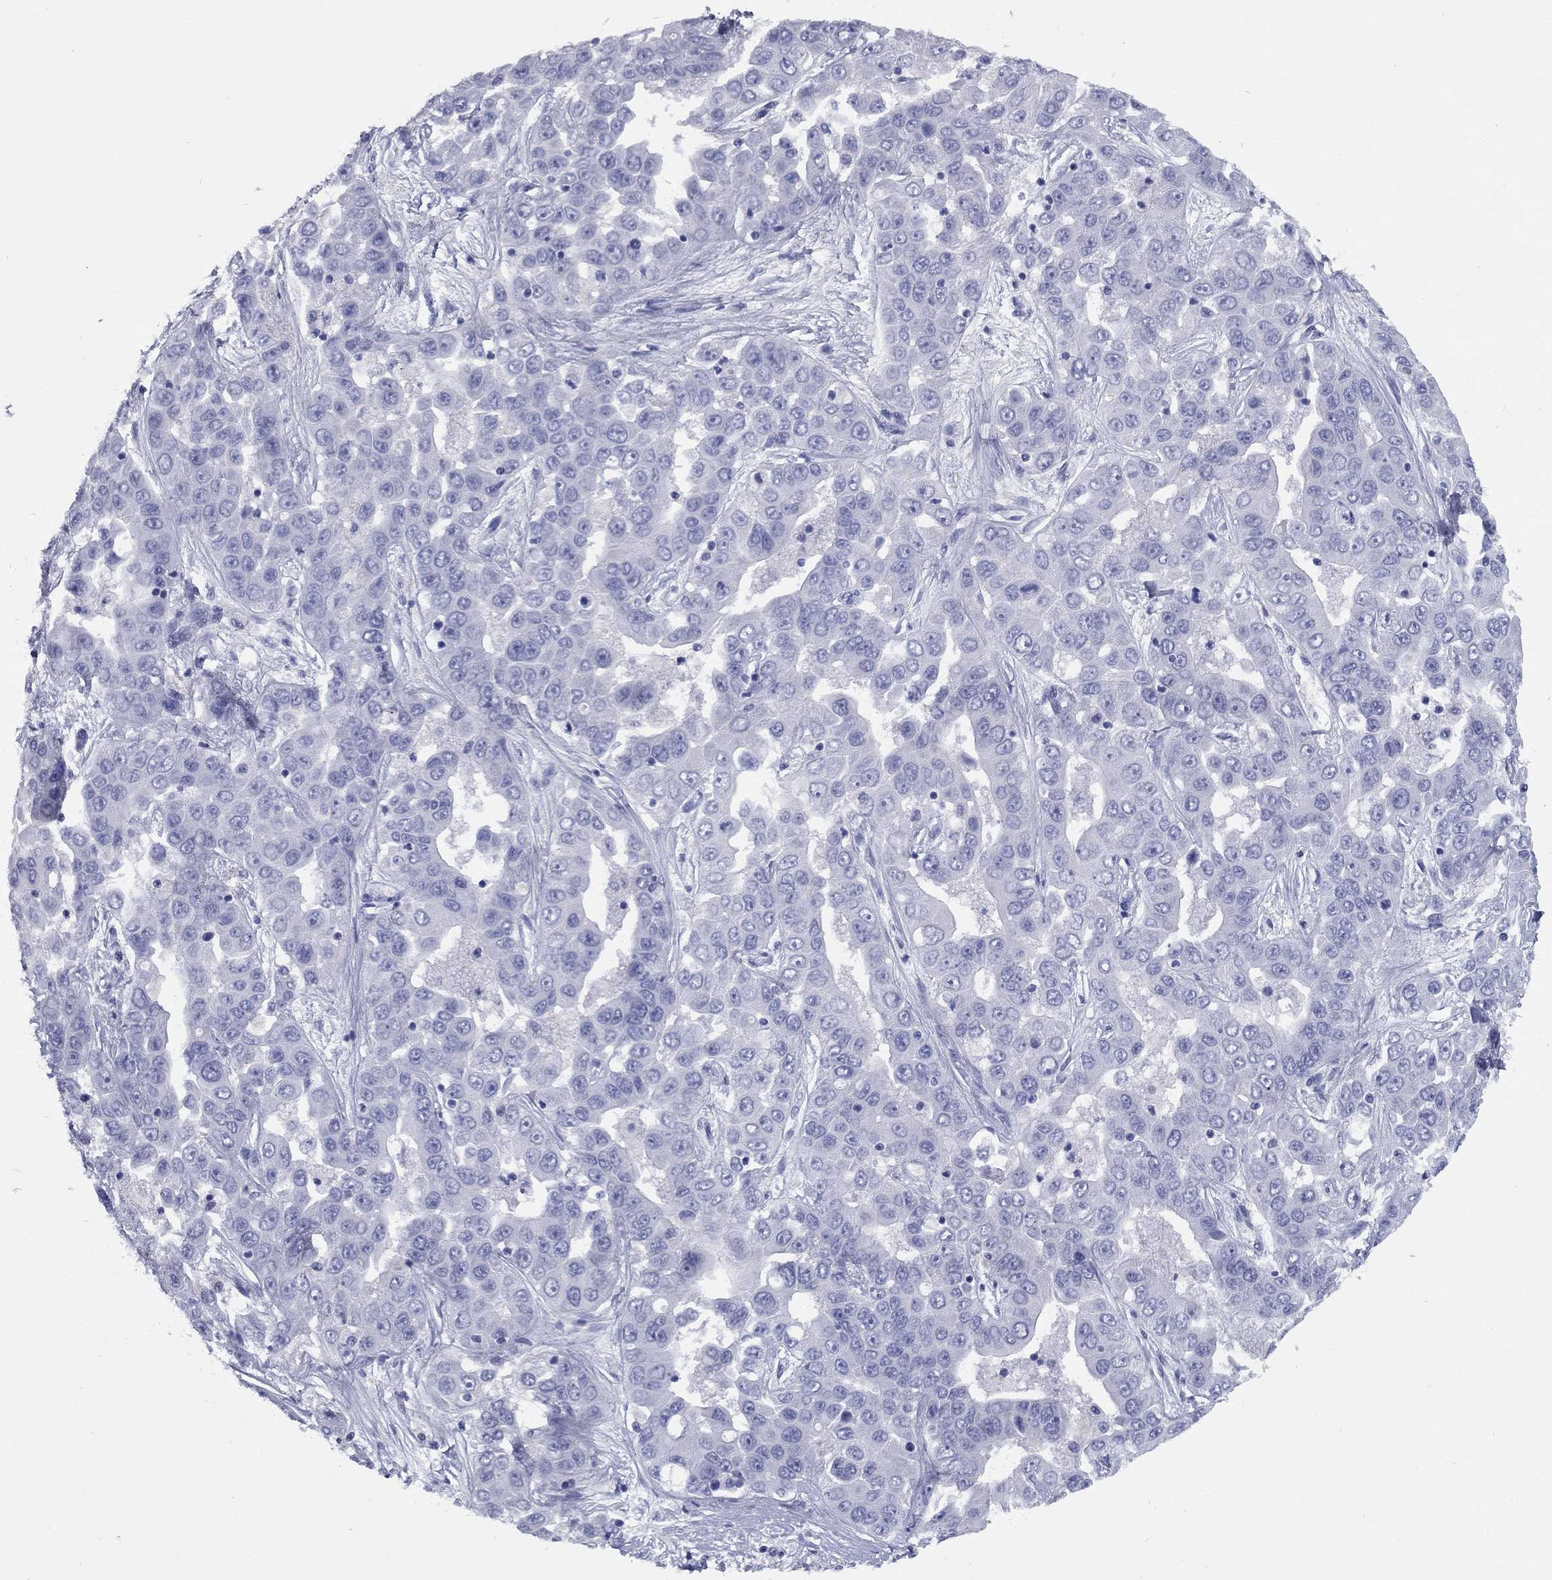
{"staining": {"intensity": "negative", "quantity": "none", "location": "none"}, "tissue": "liver cancer", "cell_type": "Tumor cells", "image_type": "cancer", "snomed": [{"axis": "morphology", "description": "Cholangiocarcinoma"}, {"axis": "topography", "description": "Liver"}], "caption": "The histopathology image demonstrates no staining of tumor cells in liver cancer. (DAB (3,3'-diaminobenzidine) IHC visualized using brightfield microscopy, high magnification).", "gene": "NPPA", "patient": {"sex": "female", "age": 52}}